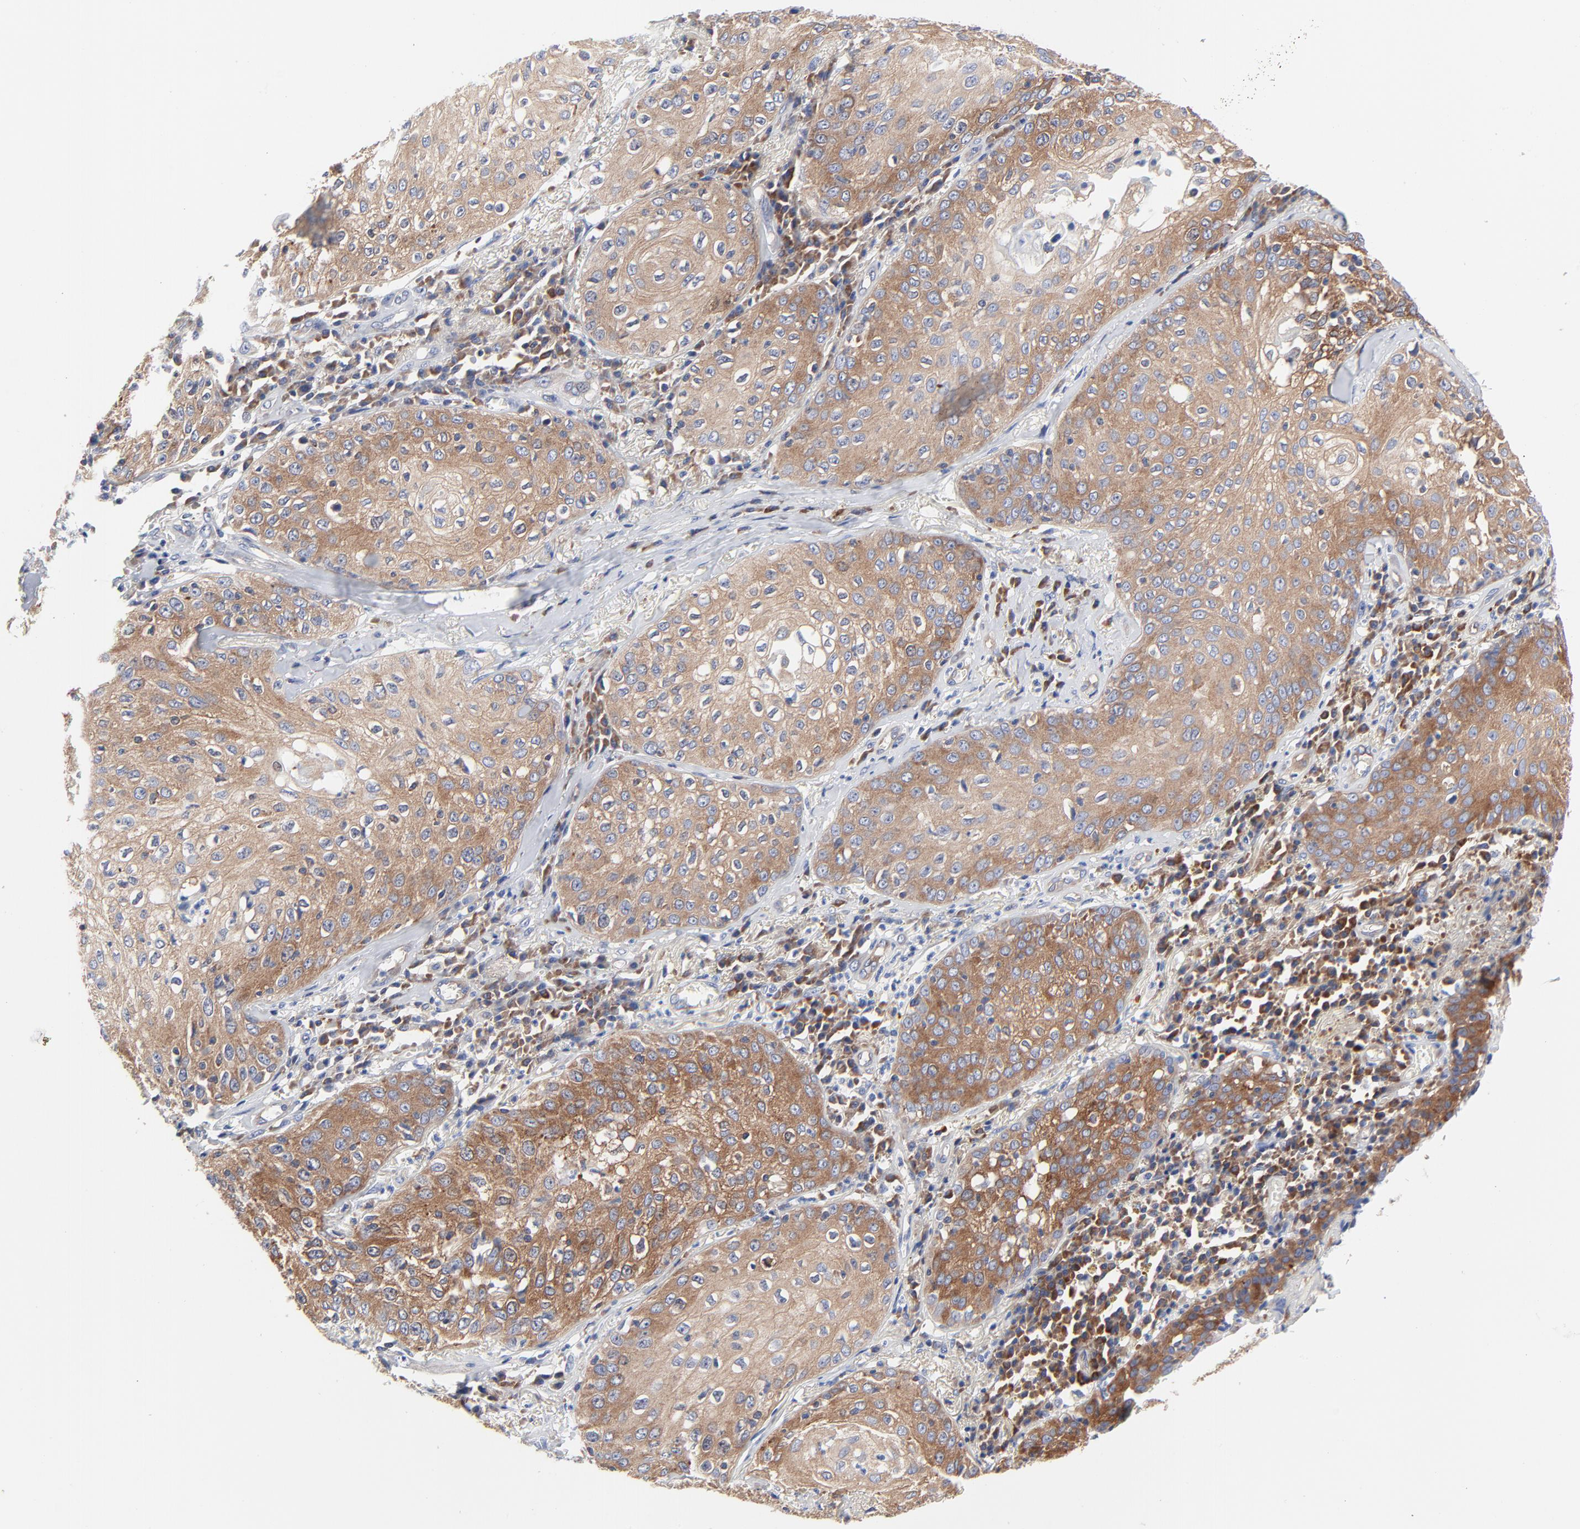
{"staining": {"intensity": "moderate", "quantity": ">75%", "location": "cytoplasmic/membranous"}, "tissue": "skin cancer", "cell_type": "Tumor cells", "image_type": "cancer", "snomed": [{"axis": "morphology", "description": "Squamous cell carcinoma, NOS"}, {"axis": "topography", "description": "Skin"}], "caption": "Moderate cytoplasmic/membranous positivity for a protein is seen in approximately >75% of tumor cells of skin cancer (squamous cell carcinoma) using immunohistochemistry (IHC).", "gene": "CD2AP", "patient": {"sex": "male", "age": 65}}